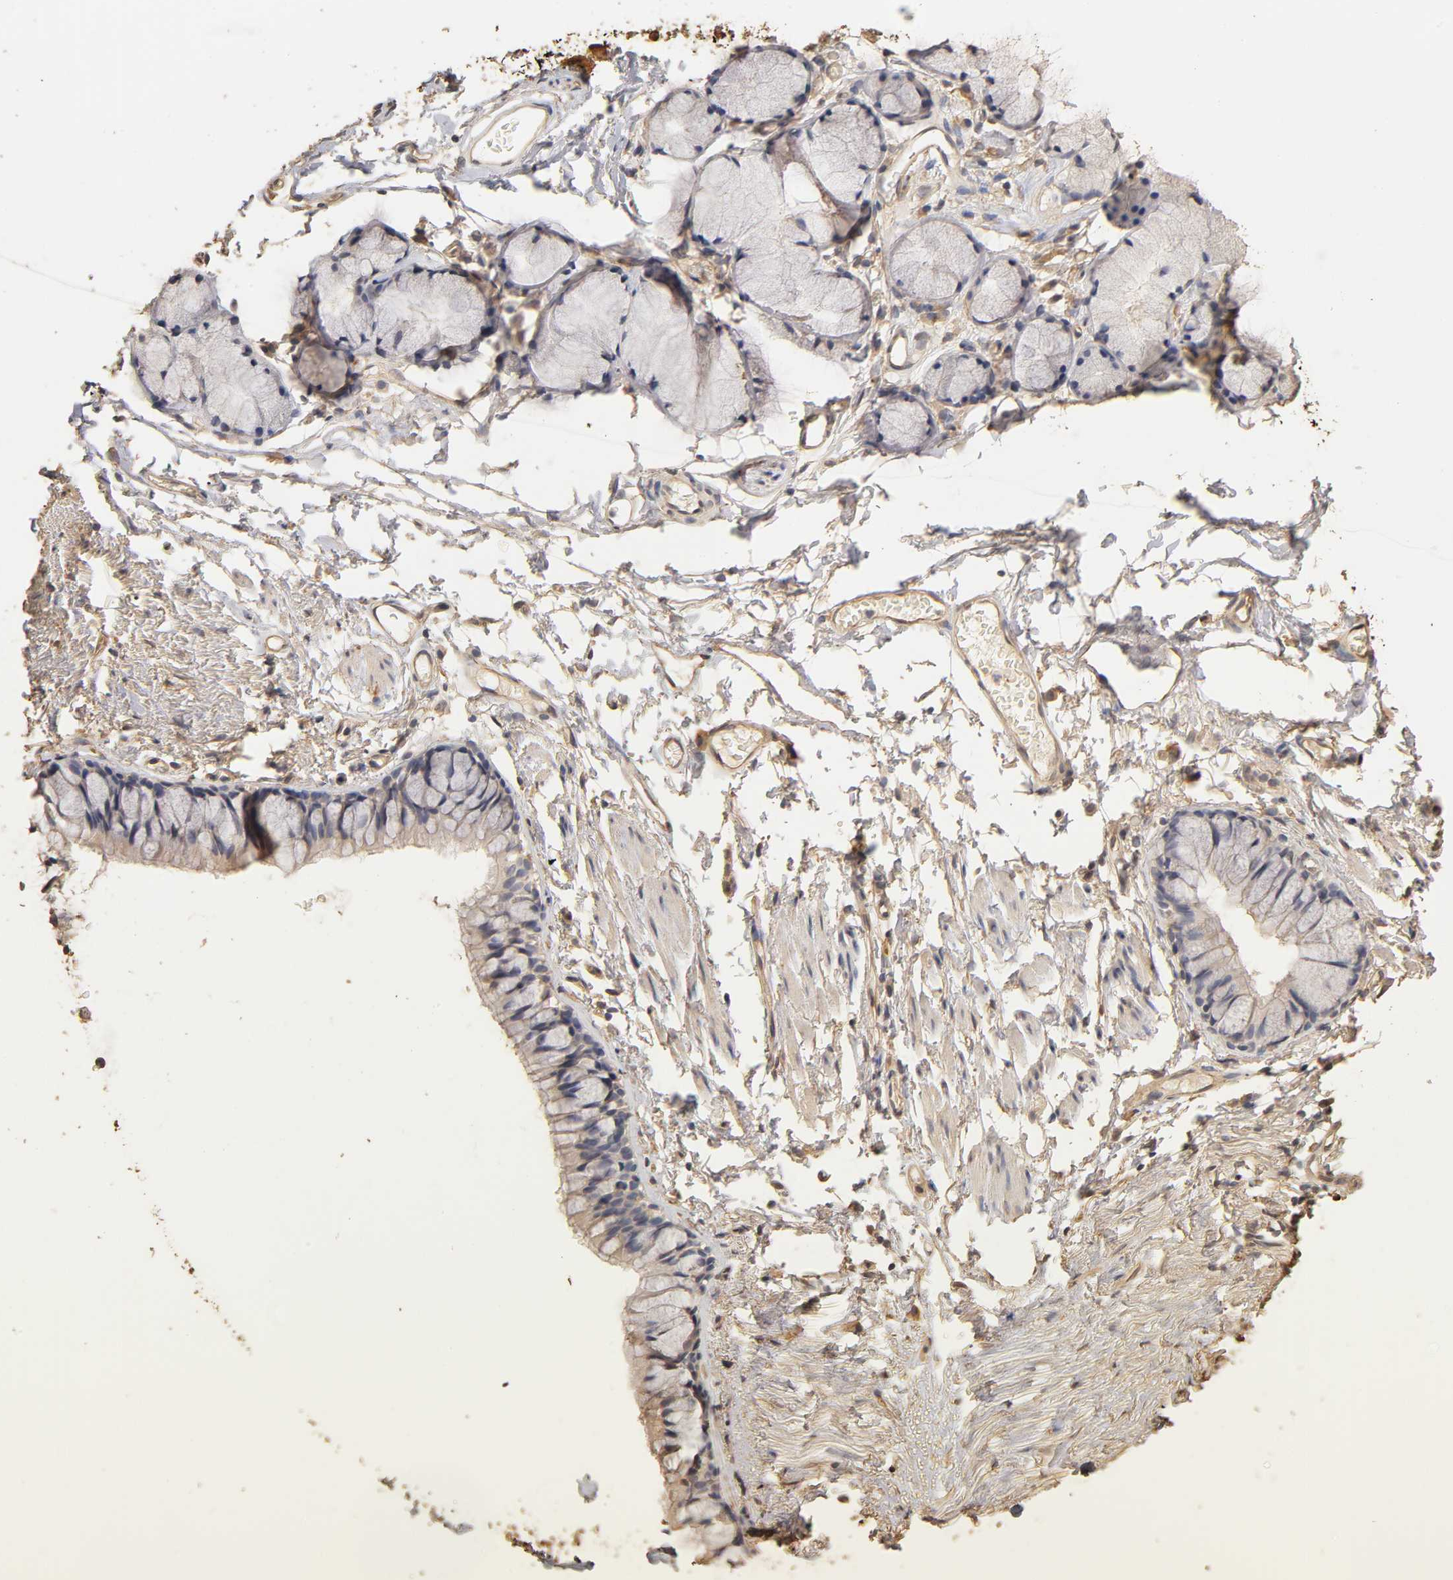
{"staining": {"intensity": "weak", "quantity": ">75%", "location": "cytoplasmic/membranous"}, "tissue": "adipose tissue", "cell_type": "Adipocytes", "image_type": "normal", "snomed": [{"axis": "morphology", "description": "Normal tissue, NOS"}, {"axis": "topography", "description": "Cartilage tissue"}, {"axis": "topography", "description": "Bronchus"}], "caption": "A brown stain shows weak cytoplasmic/membranous positivity of a protein in adipocytes of benign adipose tissue. (brown staining indicates protein expression, while blue staining denotes nuclei).", "gene": "VSIG4", "patient": {"sex": "female", "age": 73}}